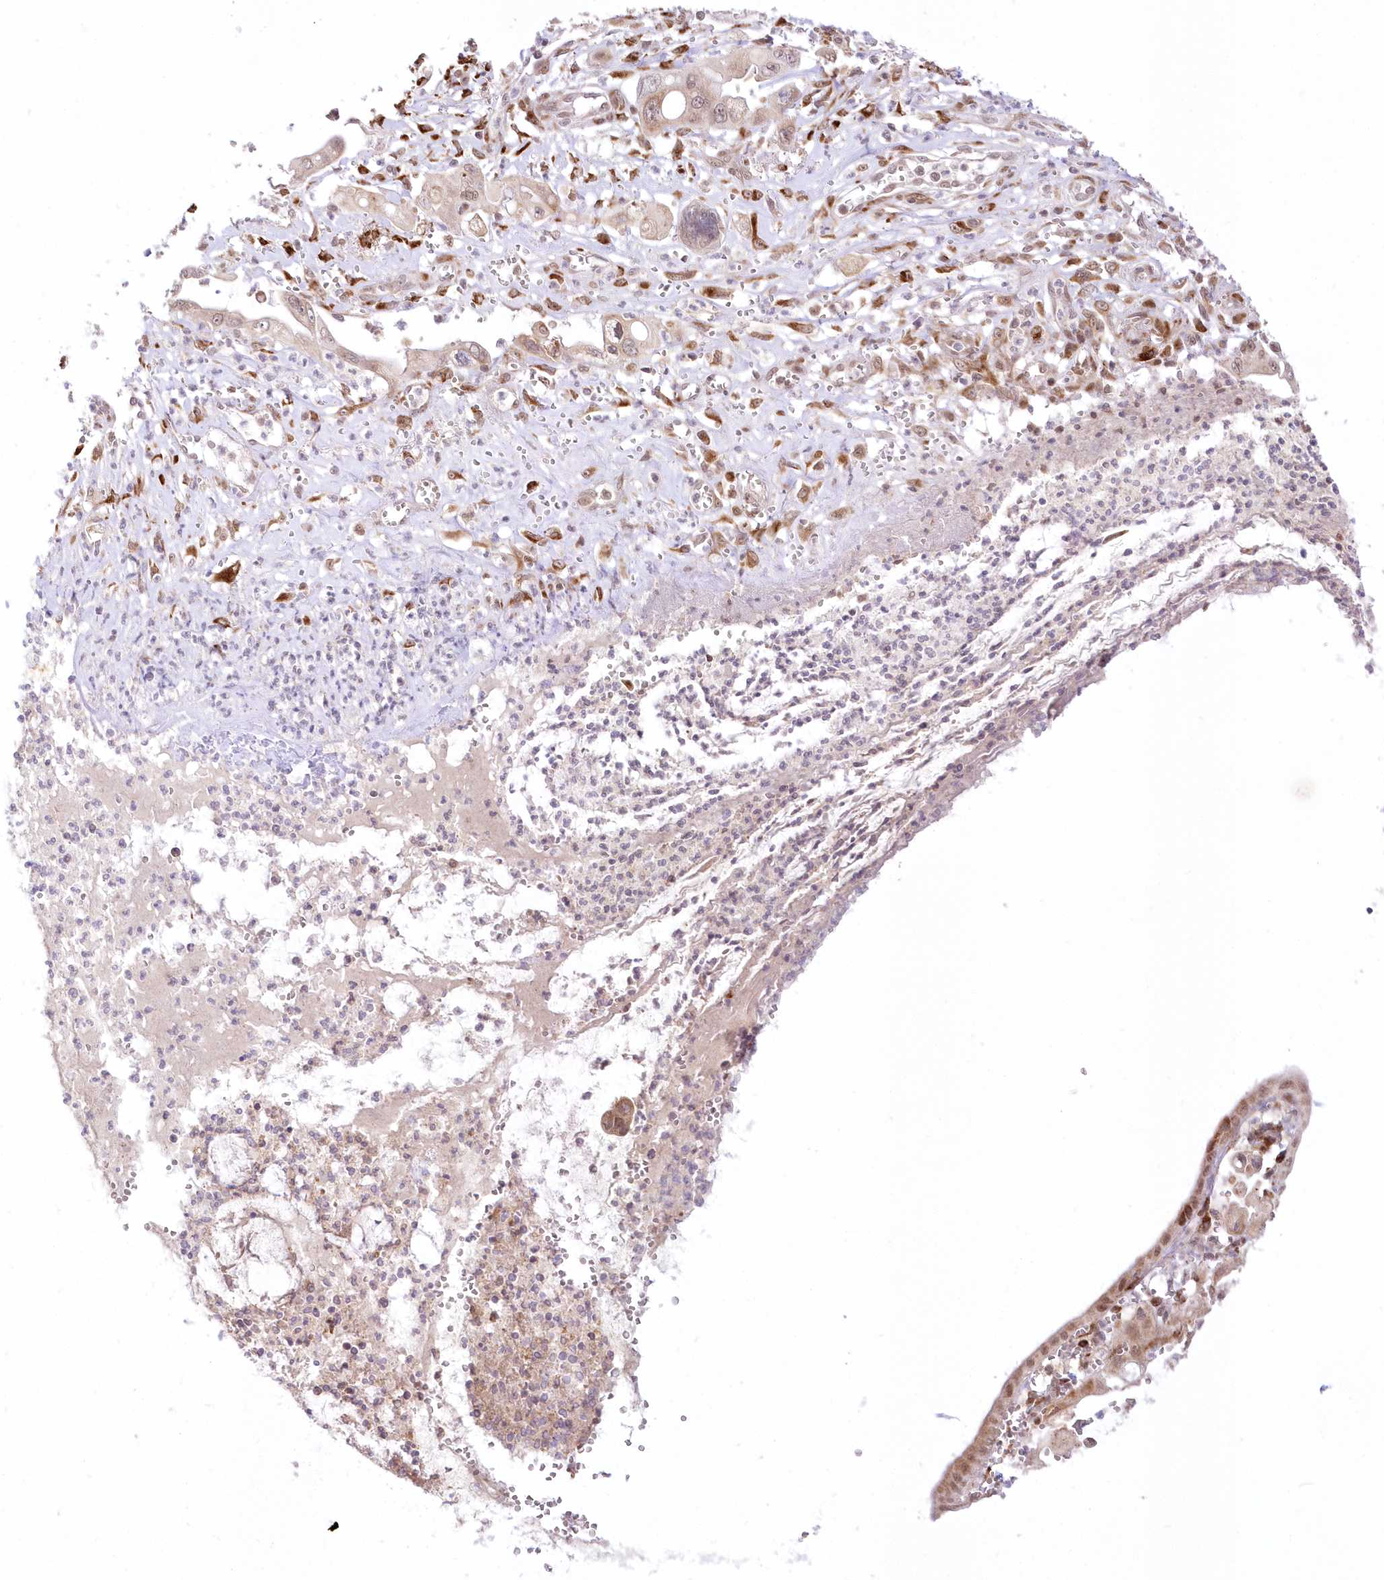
{"staining": {"intensity": "negative", "quantity": "none", "location": "none"}, "tissue": "pancreatic cancer", "cell_type": "Tumor cells", "image_type": "cancer", "snomed": [{"axis": "morphology", "description": "Adenocarcinoma, NOS"}, {"axis": "topography", "description": "Pancreas"}], "caption": "The histopathology image exhibits no staining of tumor cells in adenocarcinoma (pancreatic). The staining is performed using DAB brown chromogen with nuclei counter-stained in using hematoxylin.", "gene": "LDB1", "patient": {"sex": "male", "age": 68}}